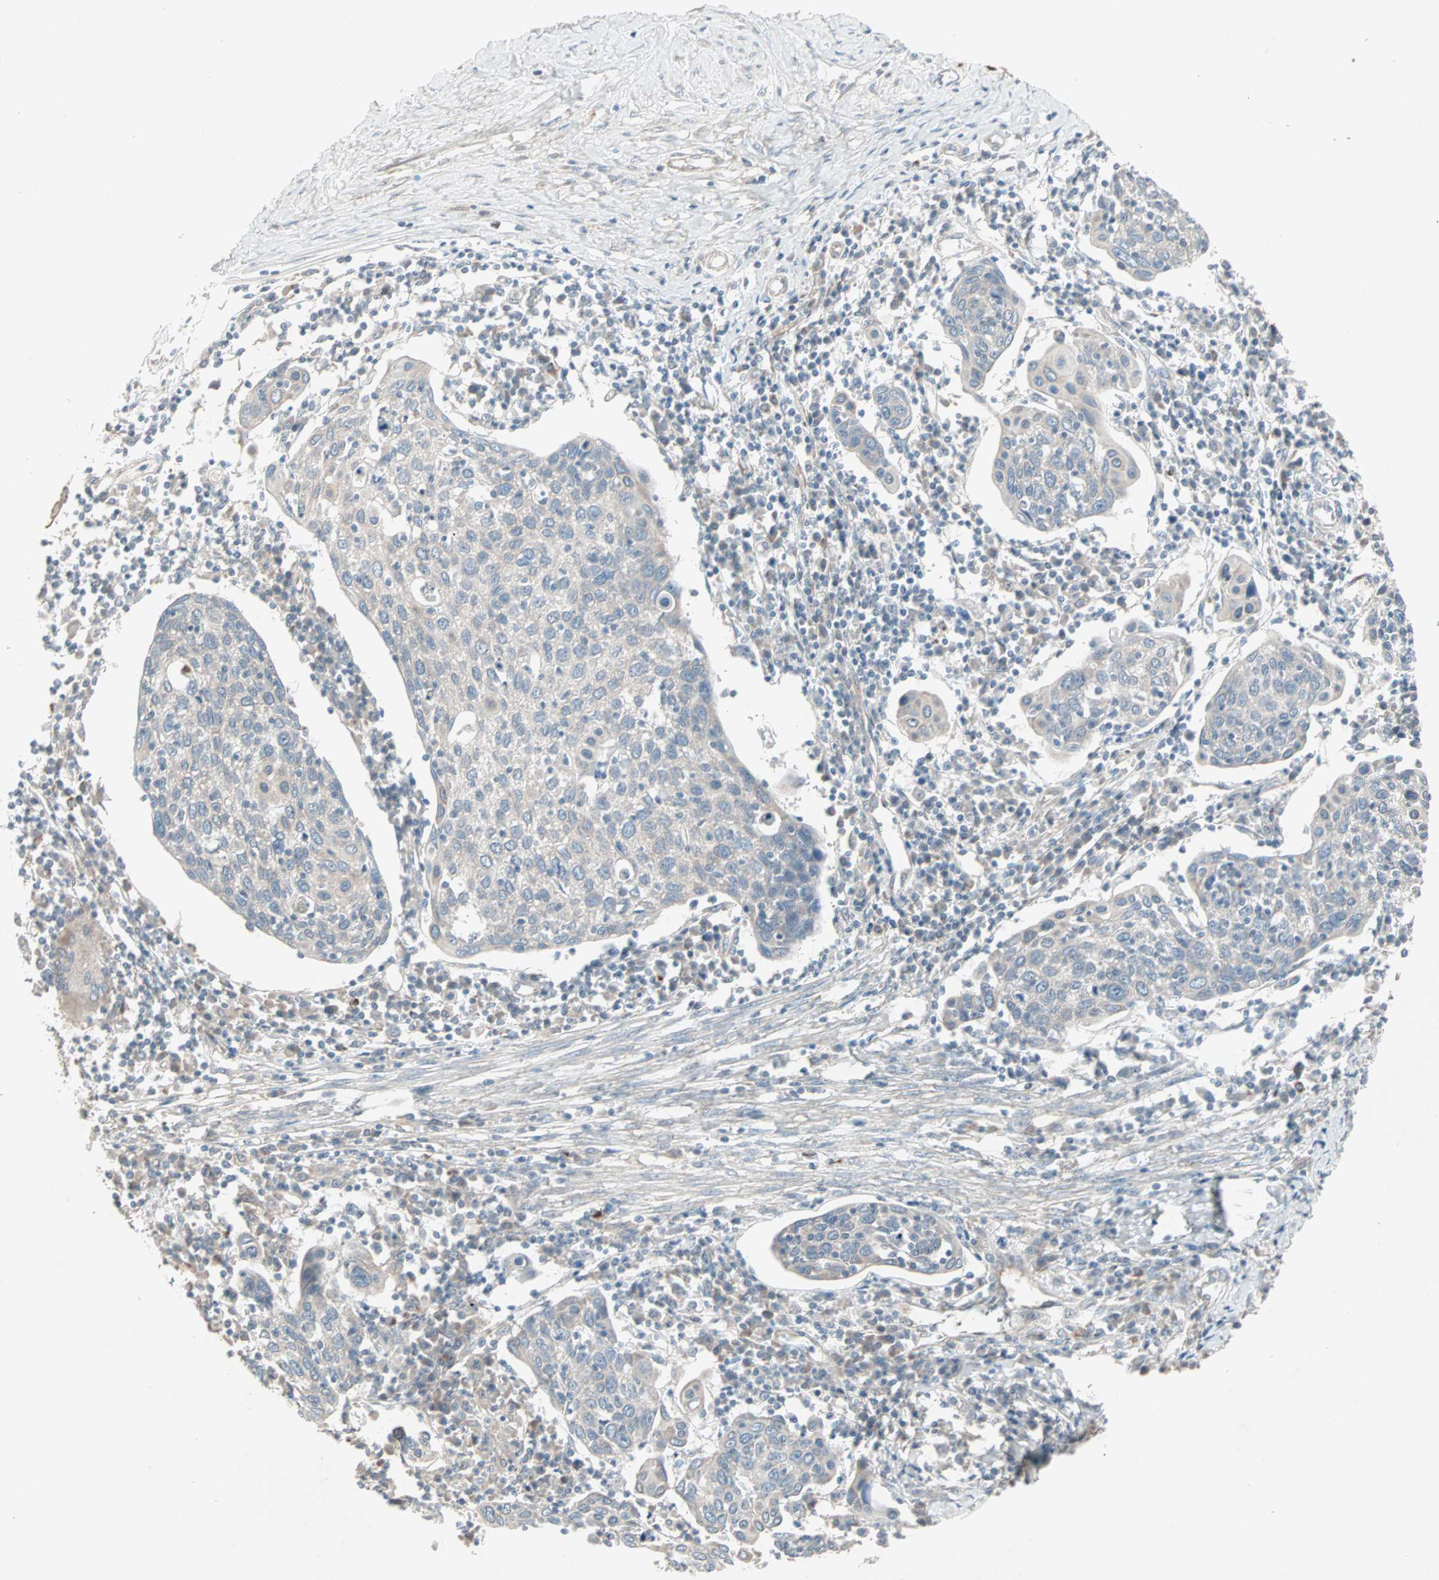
{"staining": {"intensity": "negative", "quantity": "none", "location": "none"}, "tissue": "cervical cancer", "cell_type": "Tumor cells", "image_type": "cancer", "snomed": [{"axis": "morphology", "description": "Squamous cell carcinoma, NOS"}, {"axis": "topography", "description": "Cervix"}], "caption": "DAB (3,3'-diaminobenzidine) immunohistochemical staining of cervical cancer exhibits no significant positivity in tumor cells.", "gene": "JMJD7-PLA2G4B", "patient": {"sex": "female", "age": 40}}